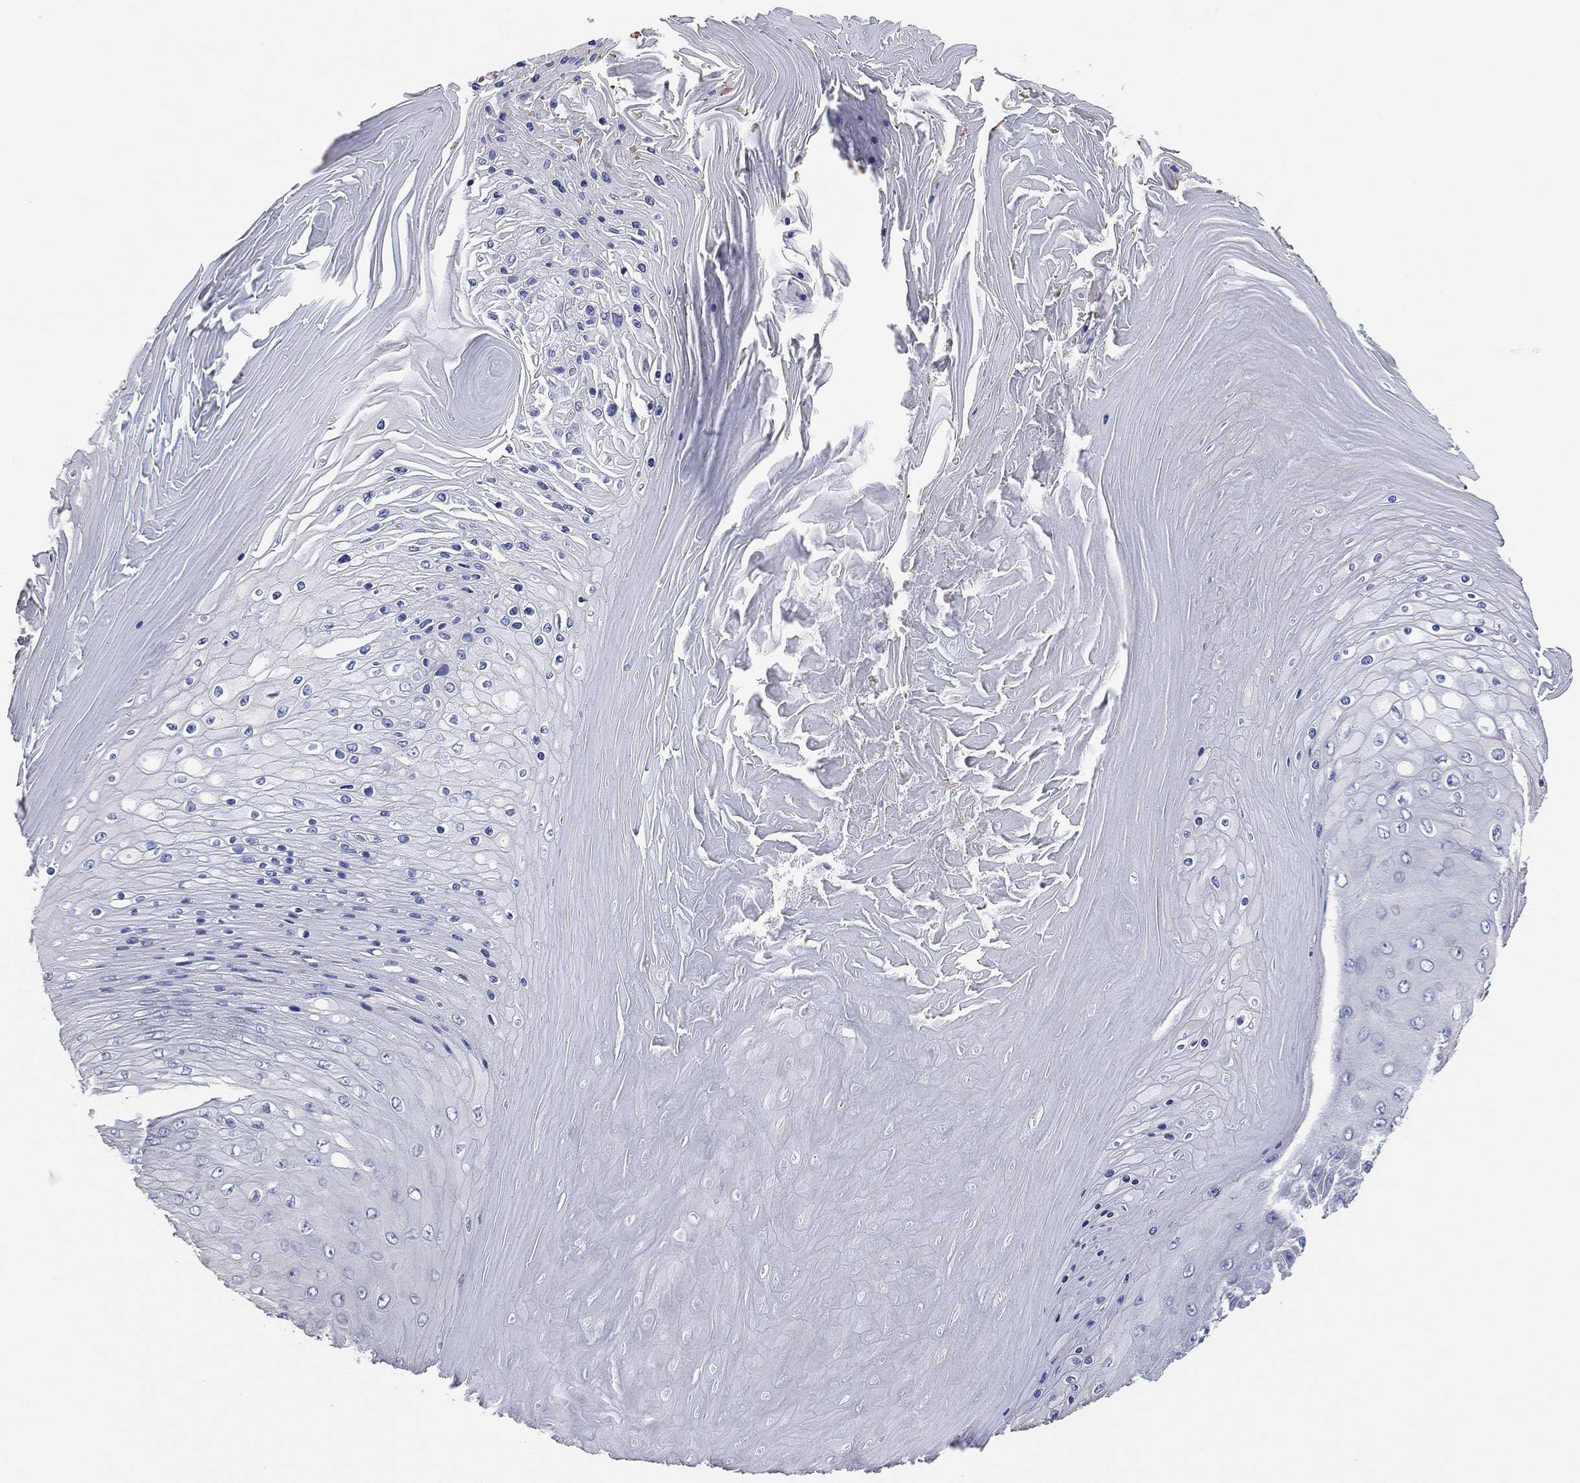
{"staining": {"intensity": "negative", "quantity": "none", "location": "none"}, "tissue": "skin cancer", "cell_type": "Tumor cells", "image_type": "cancer", "snomed": [{"axis": "morphology", "description": "Squamous cell carcinoma, NOS"}, {"axis": "topography", "description": "Skin"}], "caption": "IHC histopathology image of neoplastic tissue: human squamous cell carcinoma (skin) stained with DAB (3,3'-diaminobenzidine) exhibits no significant protein positivity in tumor cells. (IHC, brightfield microscopy, high magnification).", "gene": "CFTR", "patient": {"sex": "male", "age": 62}}